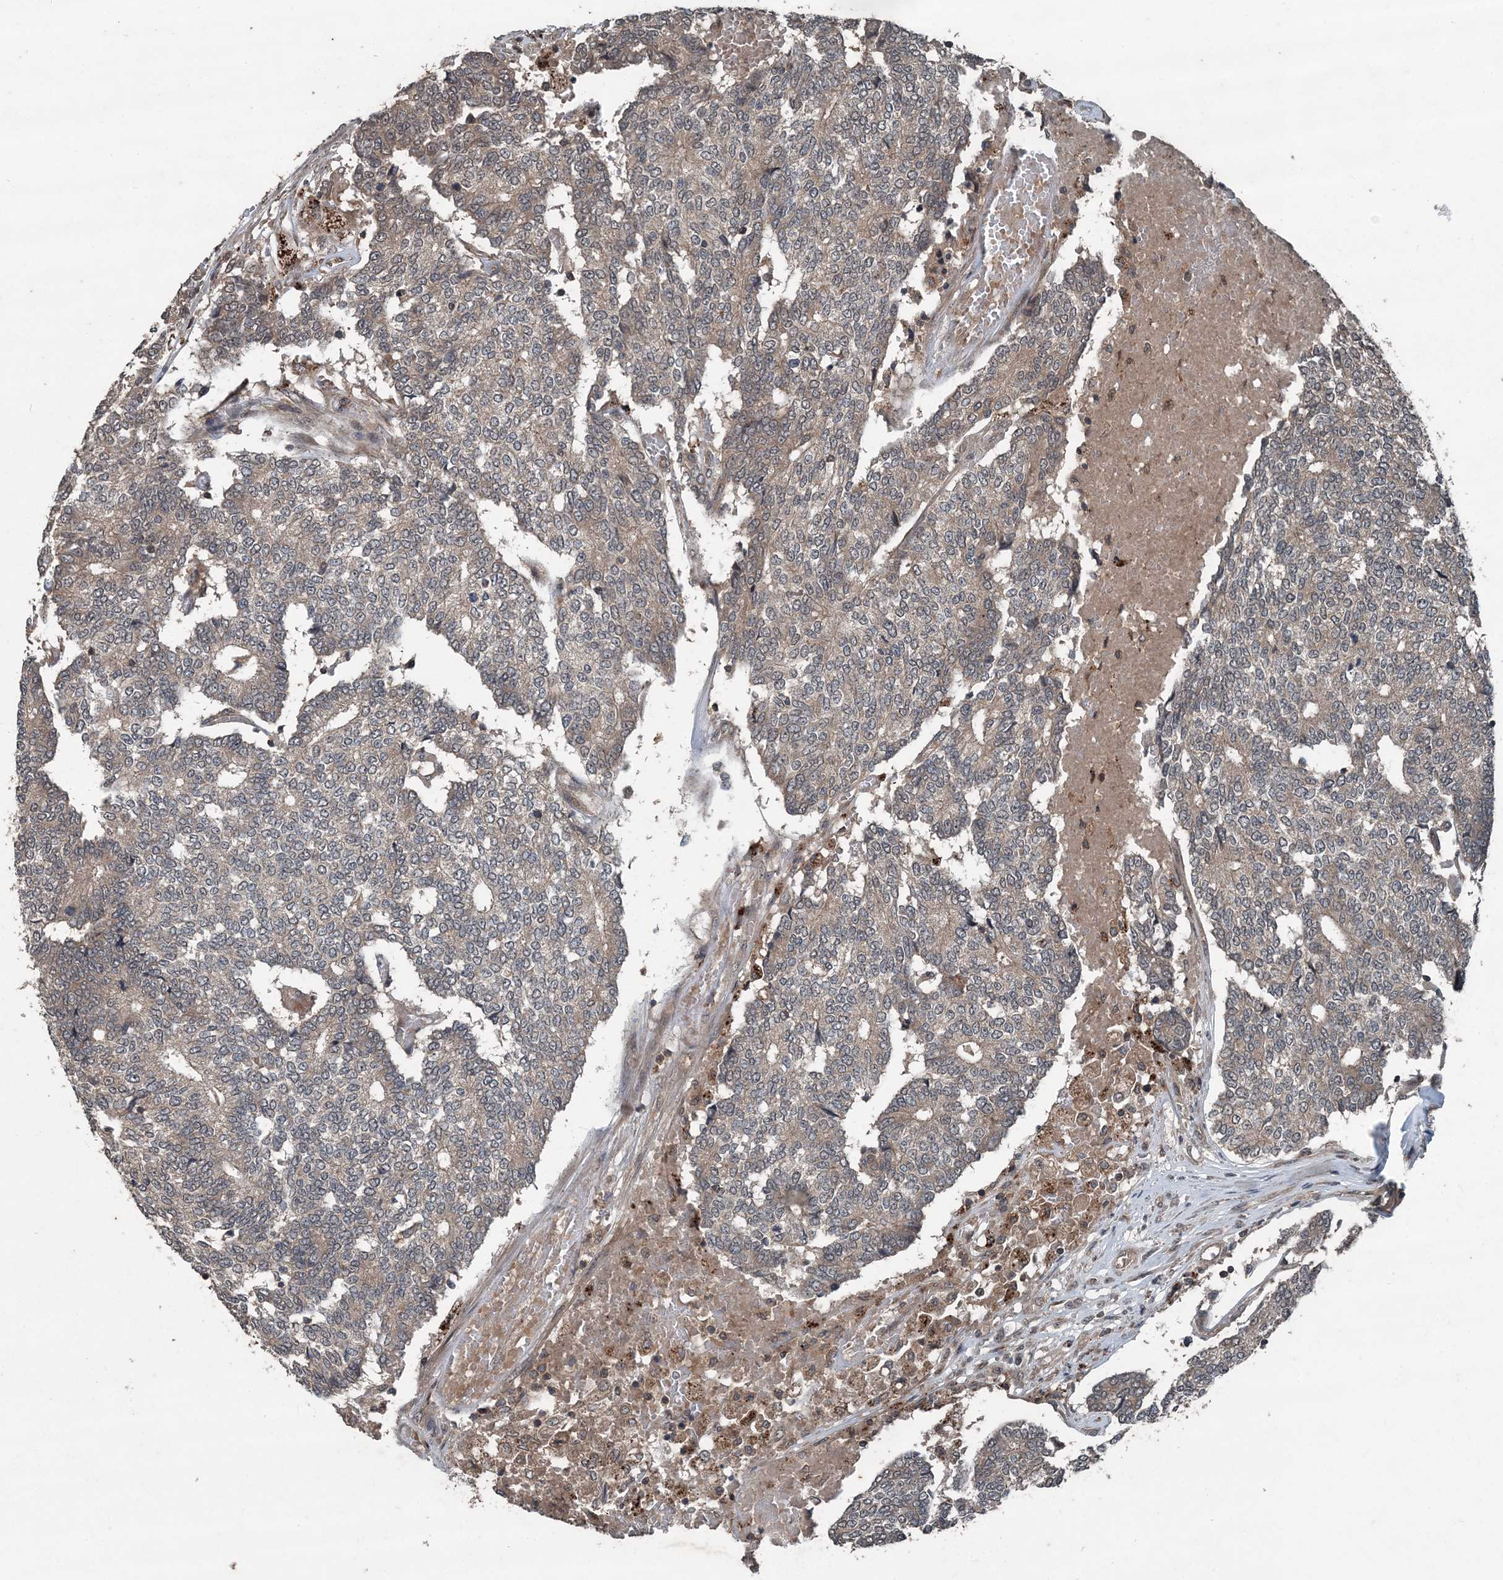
{"staining": {"intensity": "weak", "quantity": "25%-75%", "location": "cytoplasmic/membranous"}, "tissue": "prostate cancer", "cell_type": "Tumor cells", "image_type": "cancer", "snomed": [{"axis": "morphology", "description": "Normal tissue, NOS"}, {"axis": "morphology", "description": "Adenocarcinoma, High grade"}, {"axis": "topography", "description": "Prostate"}, {"axis": "topography", "description": "Seminal veicle"}], "caption": "High-power microscopy captured an immunohistochemistry micrograph of prostate cancer (adenocarcinoma (high-grade)), revealing weak cytoplasmic/membranous positivity in about 25%-75% of tumor cells.", "gene": "CFL1", "patient": {"sex": "male", "age": 55}}